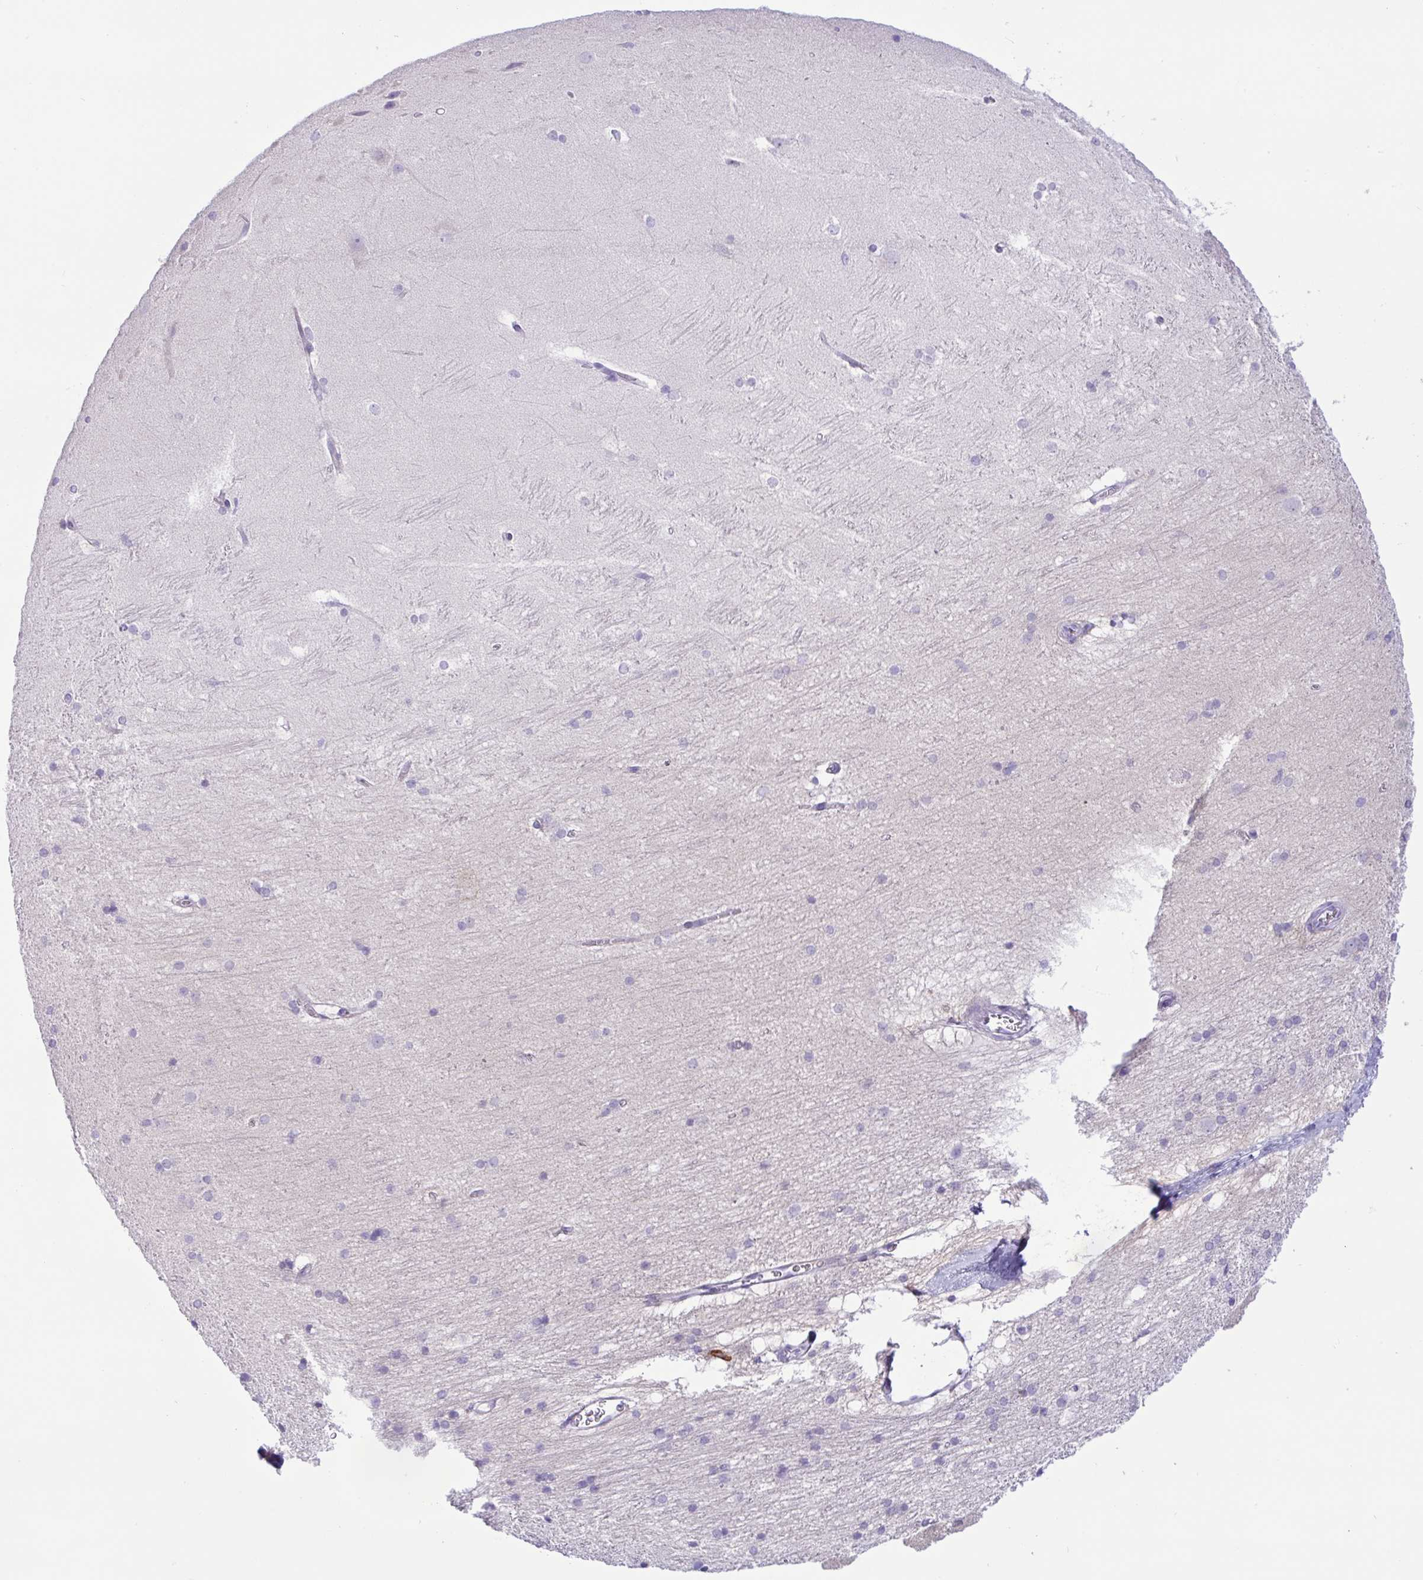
{"staining": {"intensity": "negative", "quantity": "none", "location": "none"}, "tissue": "hippocampus", "cell_type": "Glial cells", "image_type": "normal", "snomed": [{"axis": "morphology", "description": "Normal tissue, NOS"}, {"axis": "topography", "description": "Cerebral cortex"}, {"axis": "topography", "description": "Hippocampus"}], "caption": "Immunohistochemical staining of unremarkable human hippocampus reveals no significant staining in glial cells. Nuclei are stained in blue.", "gene": "SREBF1", "patient": {"sex": "female", "age": 19}}